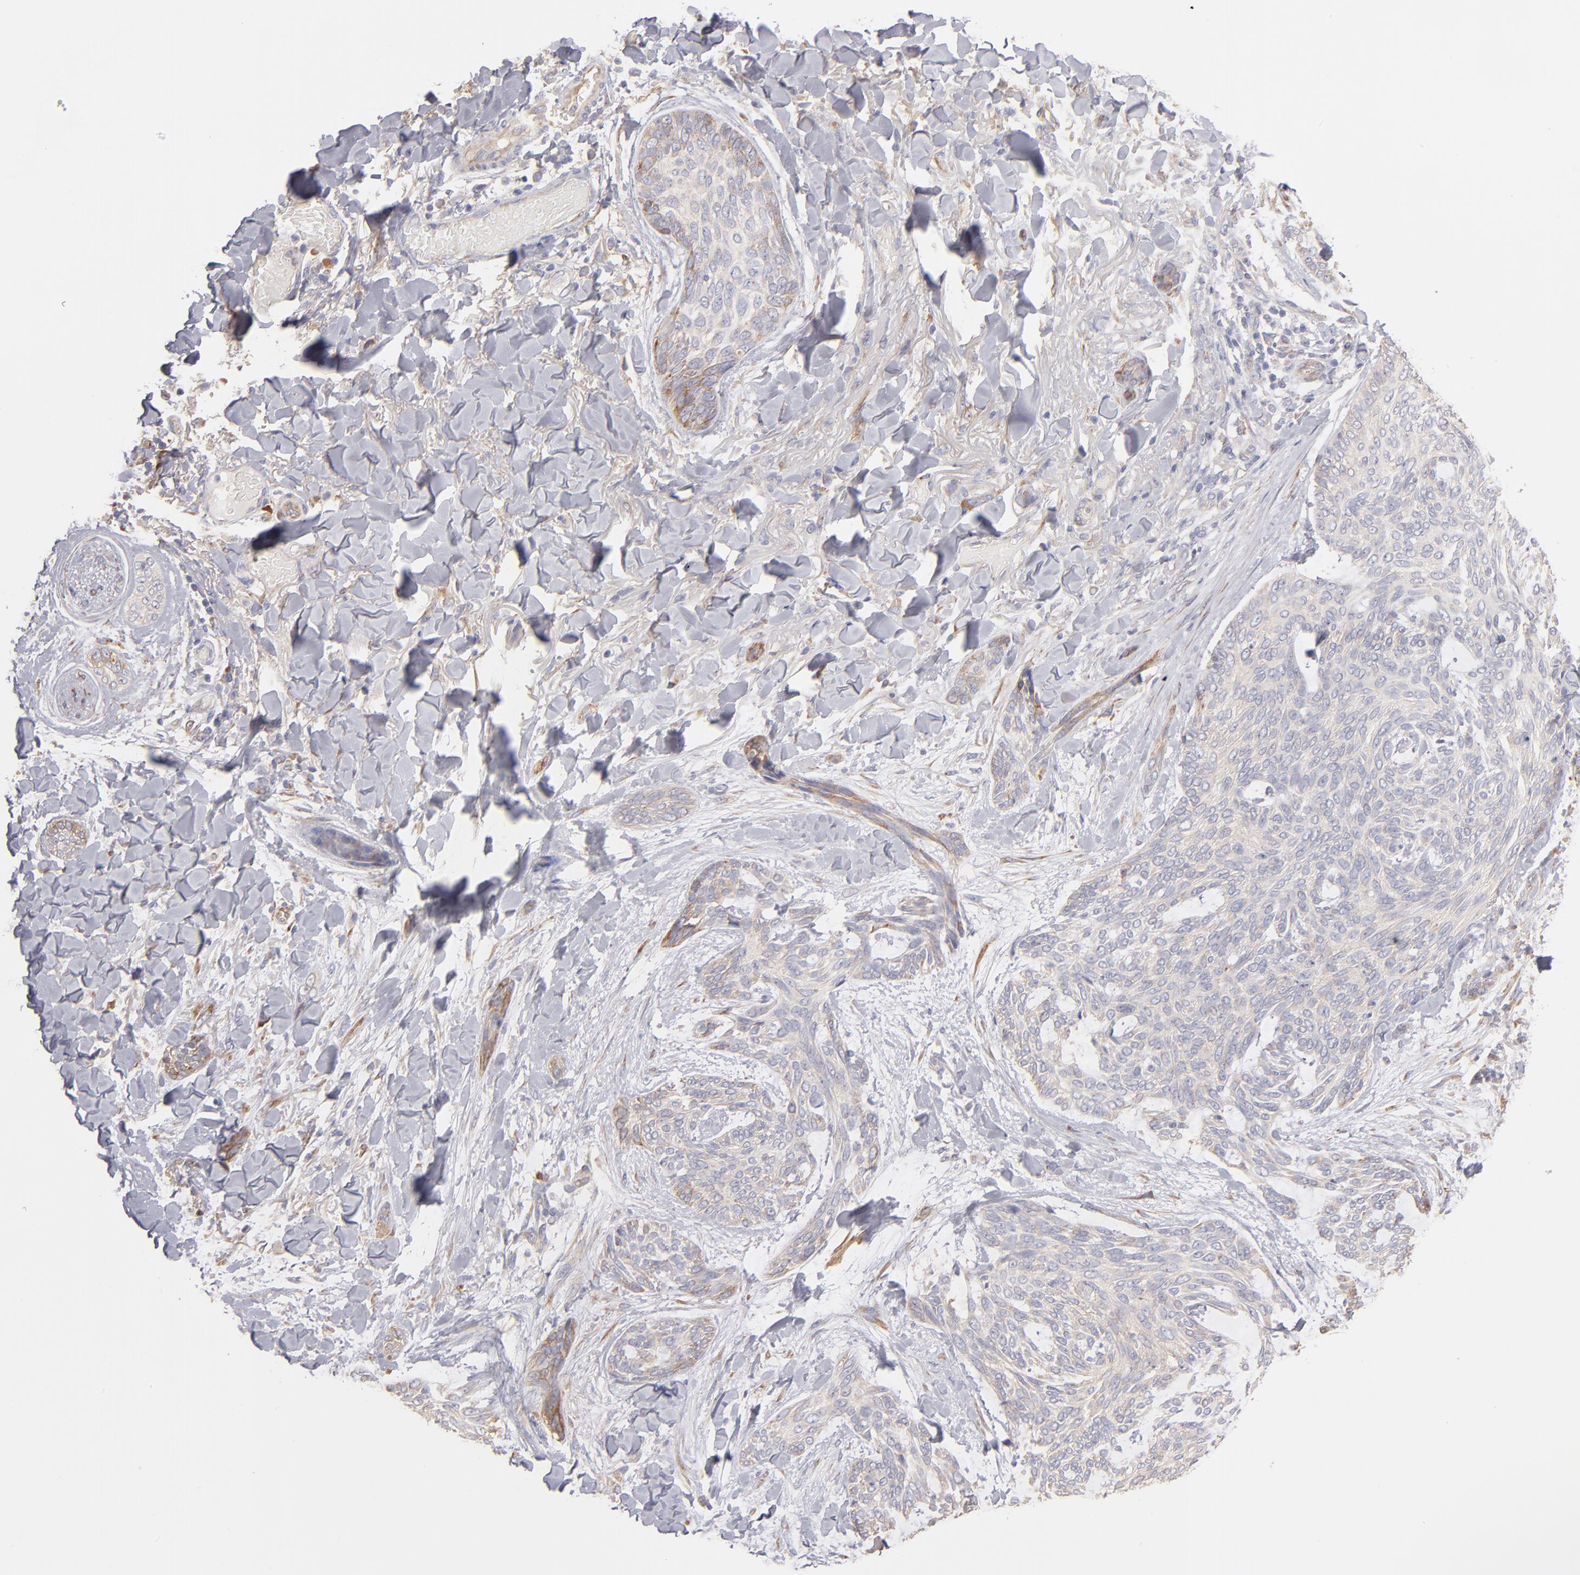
{"staining": {"intensity": "weak", "quantity": "25%-75%", "location": "cytoplasmic/membranous"}, "tissue": "skin cancer", "cell_type": "Tumor cells", "image_type": "cancer", "snomed": [{"axis": "morphology", "description": "Normal tissue, NOS"}, {"axis": "morphology", "description": "Basal cell carcinoma"}, {"axis": "topography", "description": "Skin"}], "caption": "Brown immunohistochemical staining in skin cancer (basal cell carcinoma) reveals weak cytoplasmic/membranous positivity in approximately 25%-75% of tumor cells.", "gene": "ENTPD5", "patient": {"sex": "female", "age": 71}}